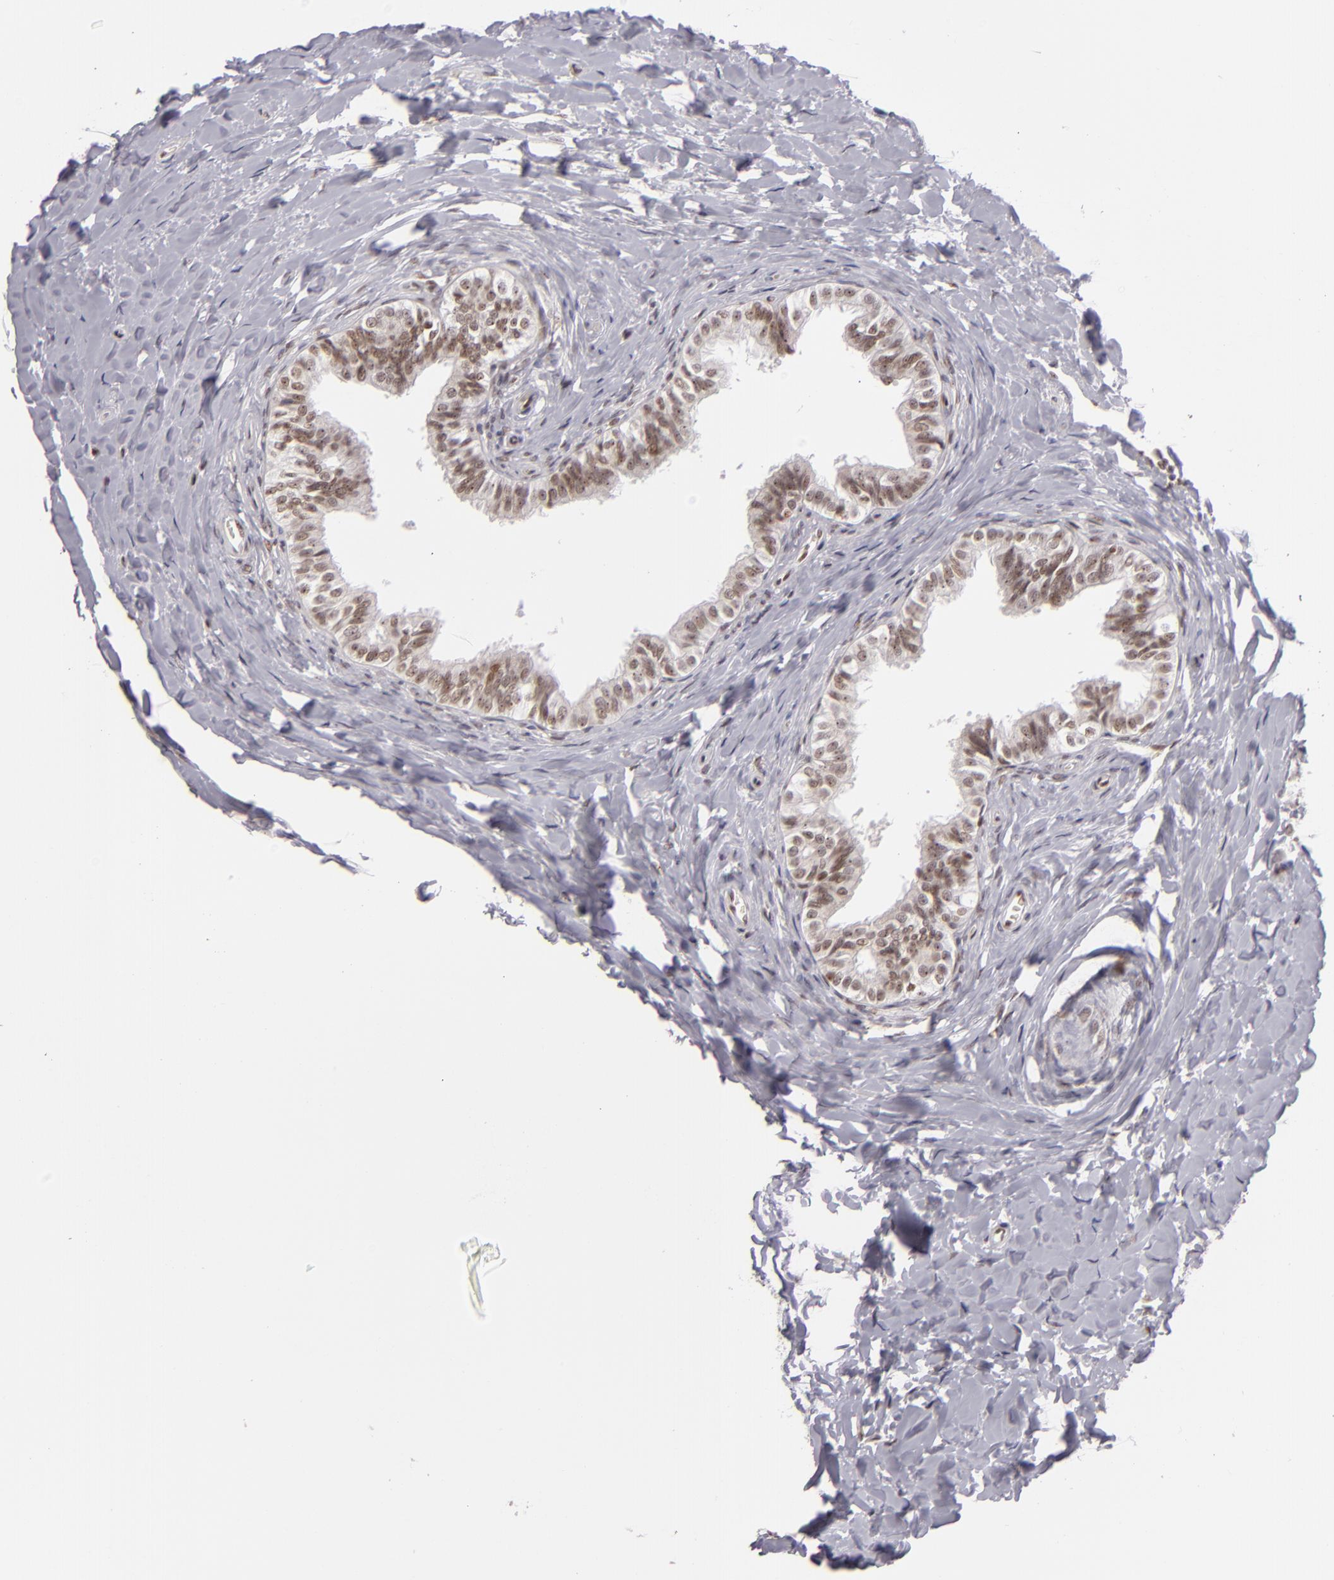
{"staining": {"intensity": "moderate", "quantity": ">75%", "location": "nuclear"}, "tissue": "epididymis", "cell_type": "Glandular cells", "image_type": "normal", "snomed": [{"axis": "morphology", "description": "Normal tissue, NOS"}, {"axis": "topography", "description": "Soft tissue"}, {"axis": "topography", "description": "Epididymis"}], "caption": "The histopathology image demonstrates staining of normal epididymis, revealing moderate nuclear protein expression (brown color) within glandular cells.", "gene": "DAXX", "patient": {"sex": "male", "age": 26}}